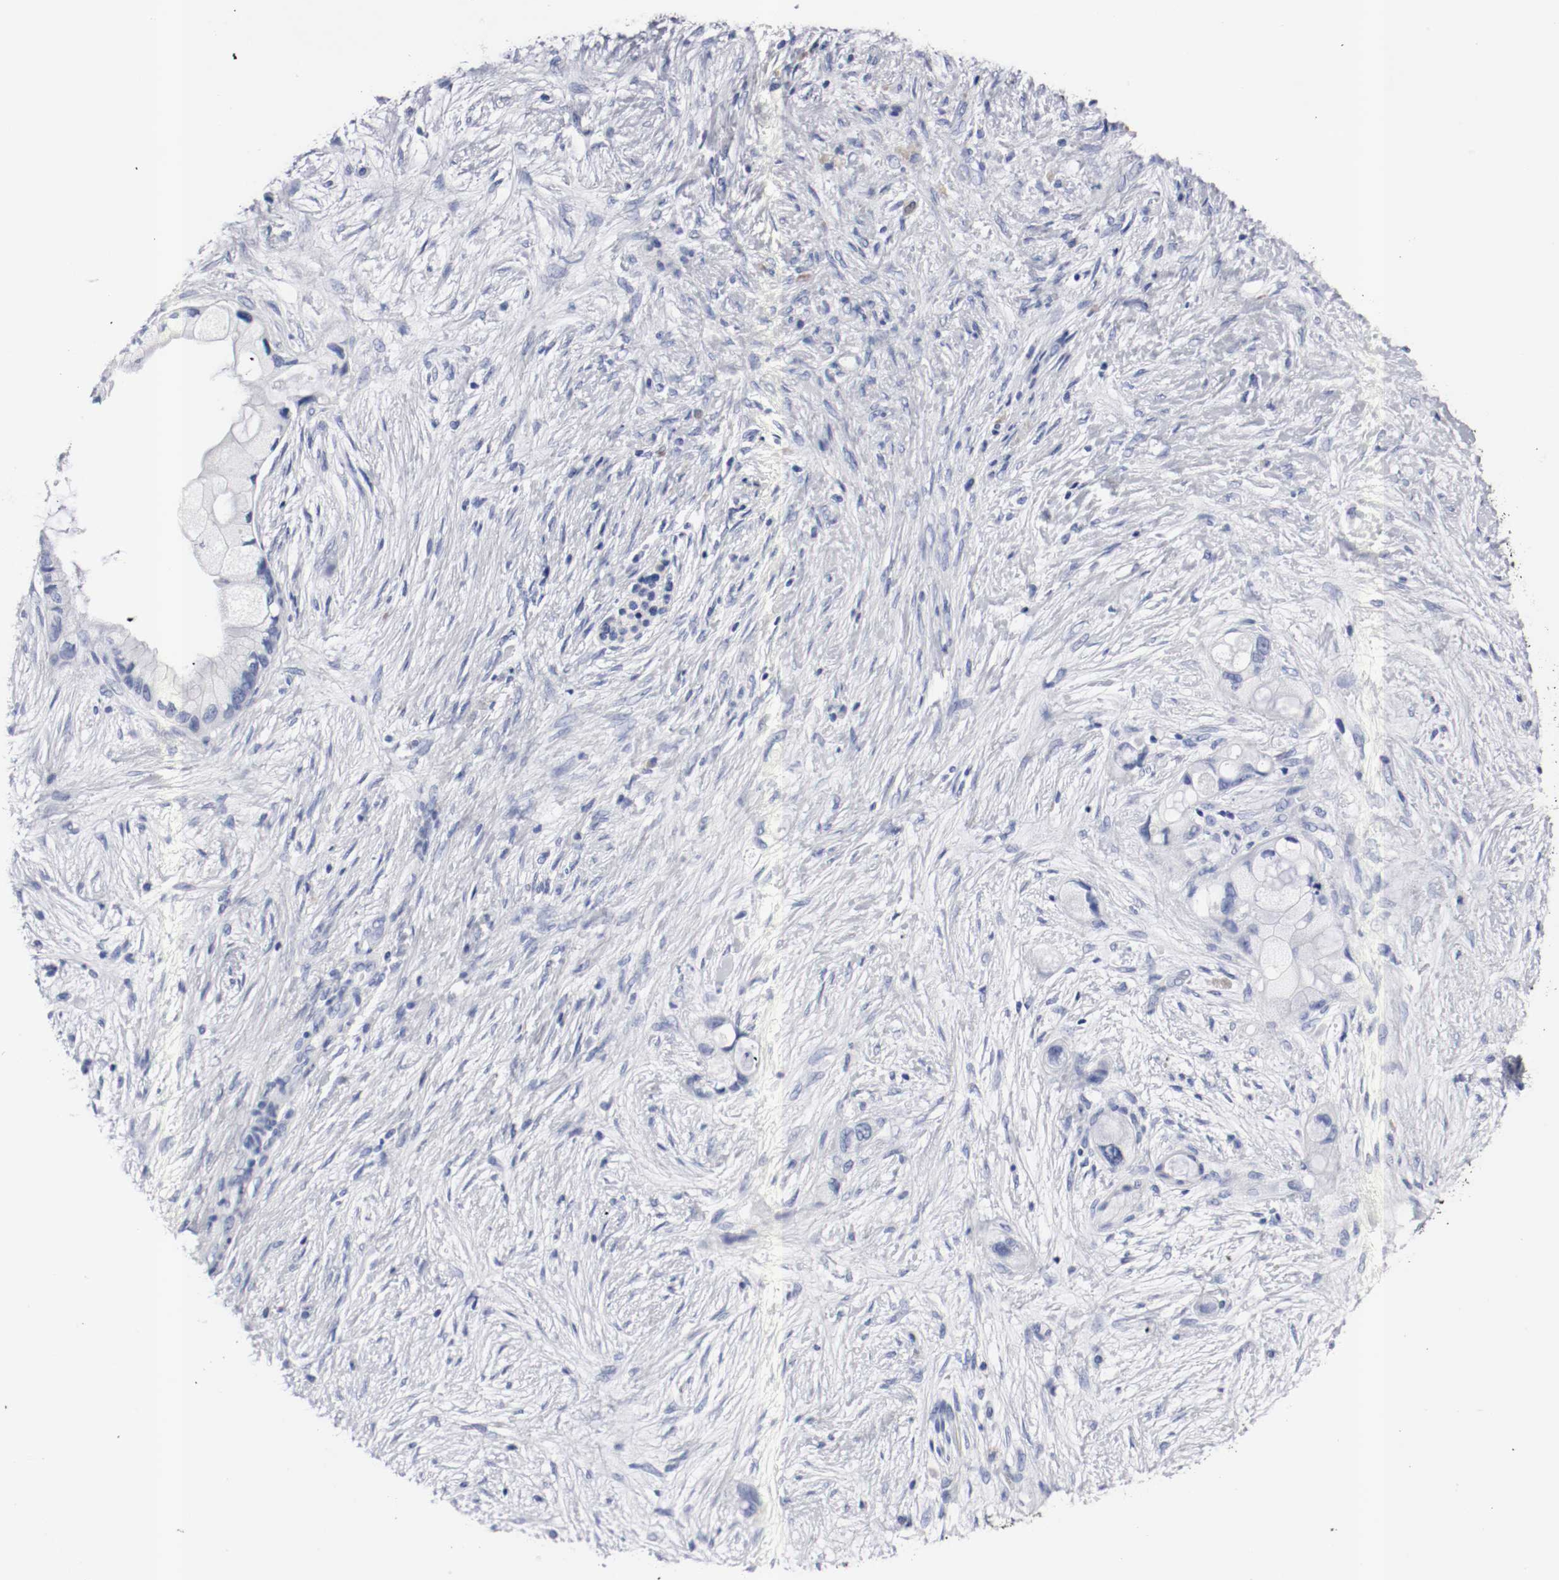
{"staining": {"intensity": "negative", "quantity": "none", "location": "none"}, "tissue": "pancreatic cancer", "cell_type": "Tumor cells", "image_type": "cancer", "snomed": [{"axis": "morphology", "description": "Adenocarcinoma, NOS"}, {"axis": "topography", "description": "Pancreas"}], "caption": "The photomicrograph displays no significant positivity in tumor cells of pancreatic adenocarcinoma. Brightfield microscopy of immunohistochemistry (IHC) stained with DAB (brown) and hematoxylin (blue), captured at high magnification.", "gene": "GAD1", "patient": {"sex": "female", "age": 59}}